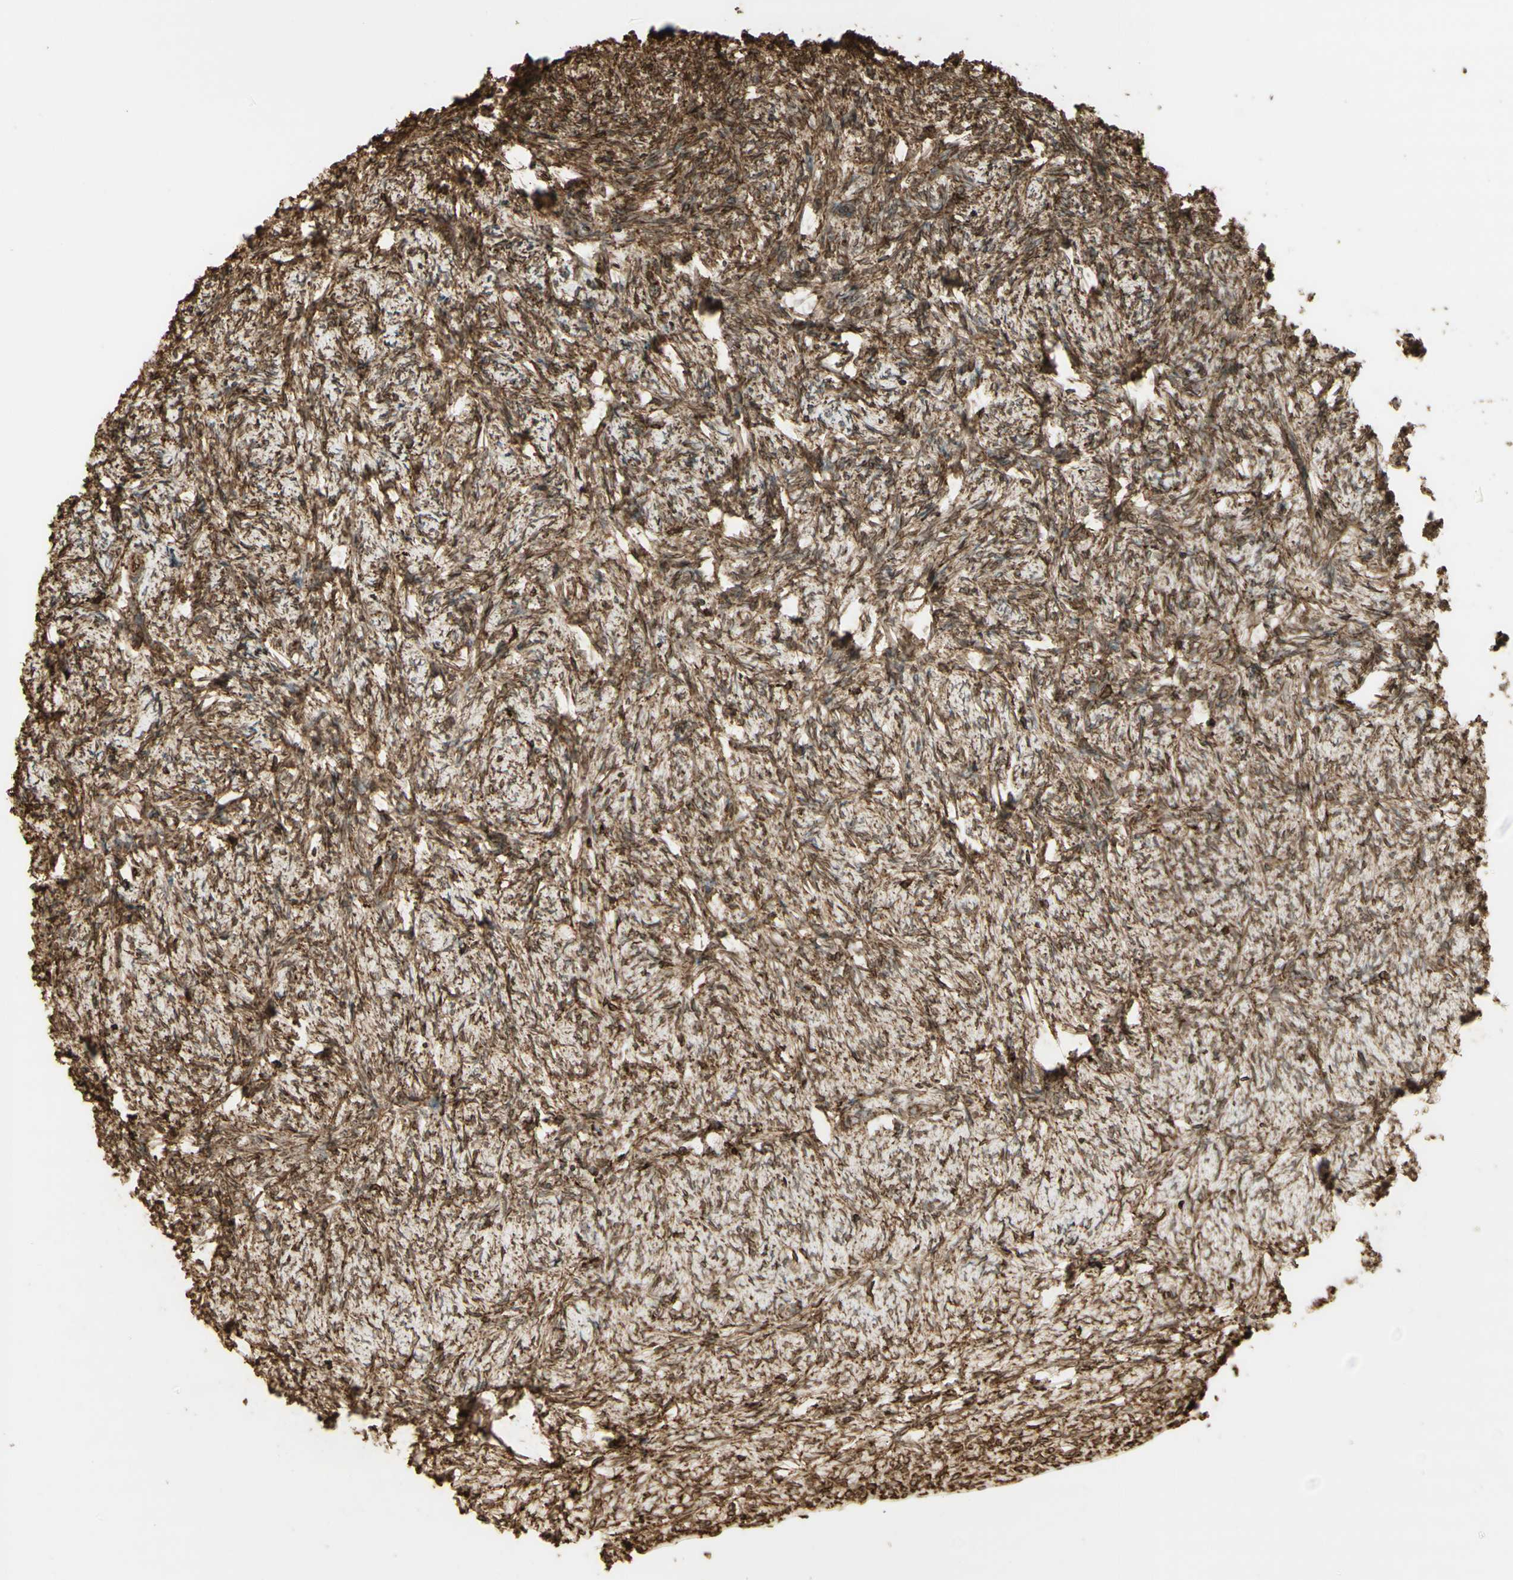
{"staining": {"intensity": "moderate", "quantity": ">75%", "location": "cytoplasmic/membranous"}, "tissue": "ovary", "cell_type": "Ovarian stroma cells", "image_type": "normal", "snomed": [{"axis": "morphology", "description": "Normal tissue, NOS"}, {"axis": "topography", "description": "Ovary"}], "caption": "Brown immunohistochemical staining in normal ovary reveals moderate cytoplasmic/membranous staining in about >75% of ovarian stroma cells.", "gene": "CANX", "patient": {"sex": "female", "age": 60}}